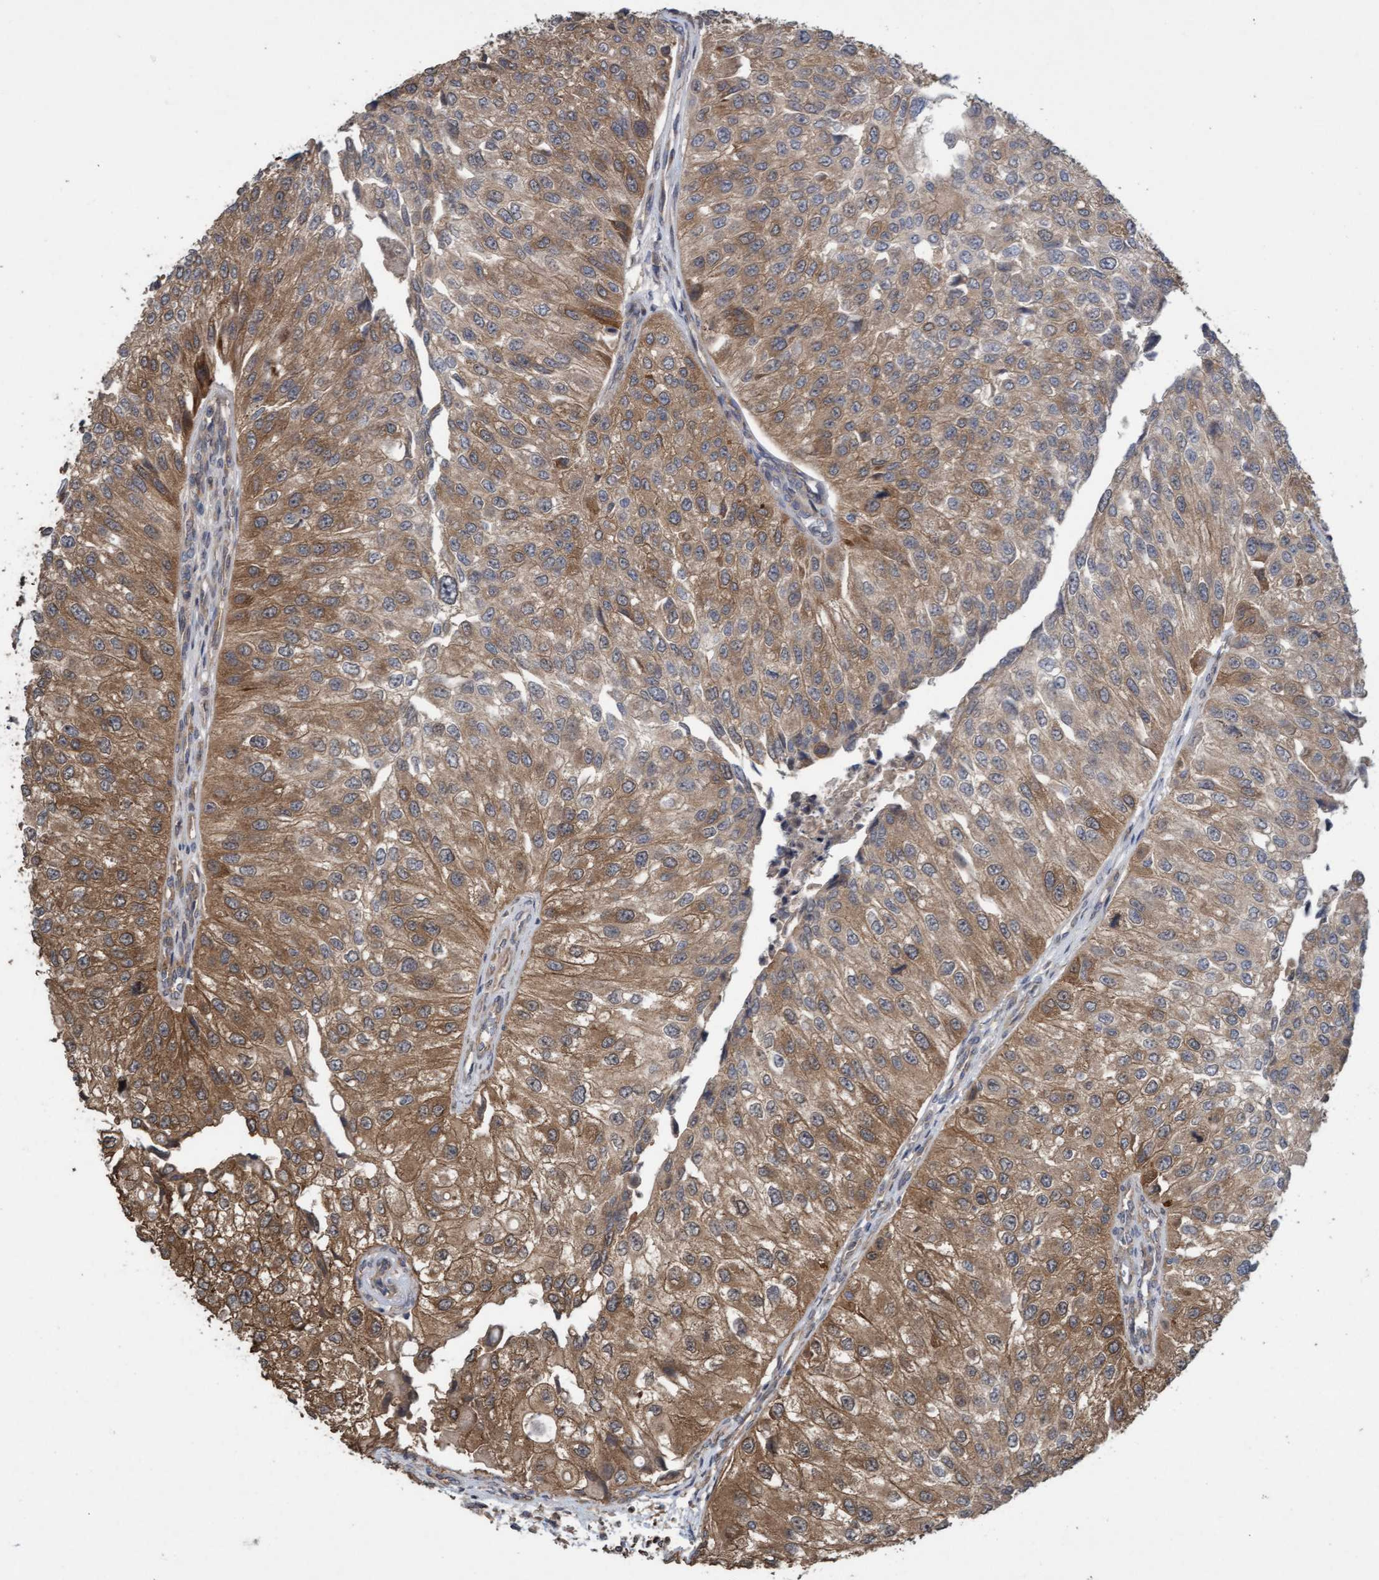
{"staining": {"intensity": "moderate", "quantity": ">75%", "location": "cytoplasmic/membranous"}, "tissue": "urothelial cancer", "cell_type": "Tumor cells", "image_type": "cancer", "snomed": [{"axis": "morphology", "description": "Urothelial carcinoma, High grade"}, {"axis": "topography", "description": "Kidney"}, {"axis": "topography", "description": "Urinary bladder"}], "caption": "IHC (DAB) staining of human urothelial cancer demonstrates moderate cytoplasmic/membranous protein positivity in approximately >75% of tumor cells. (DAB (3,3'-diaminobenzidine) IHC with brightfield microscopy, high magnification).", "gene": "CDC42EP4", "patient": {"sex": "male", "age": 77}}